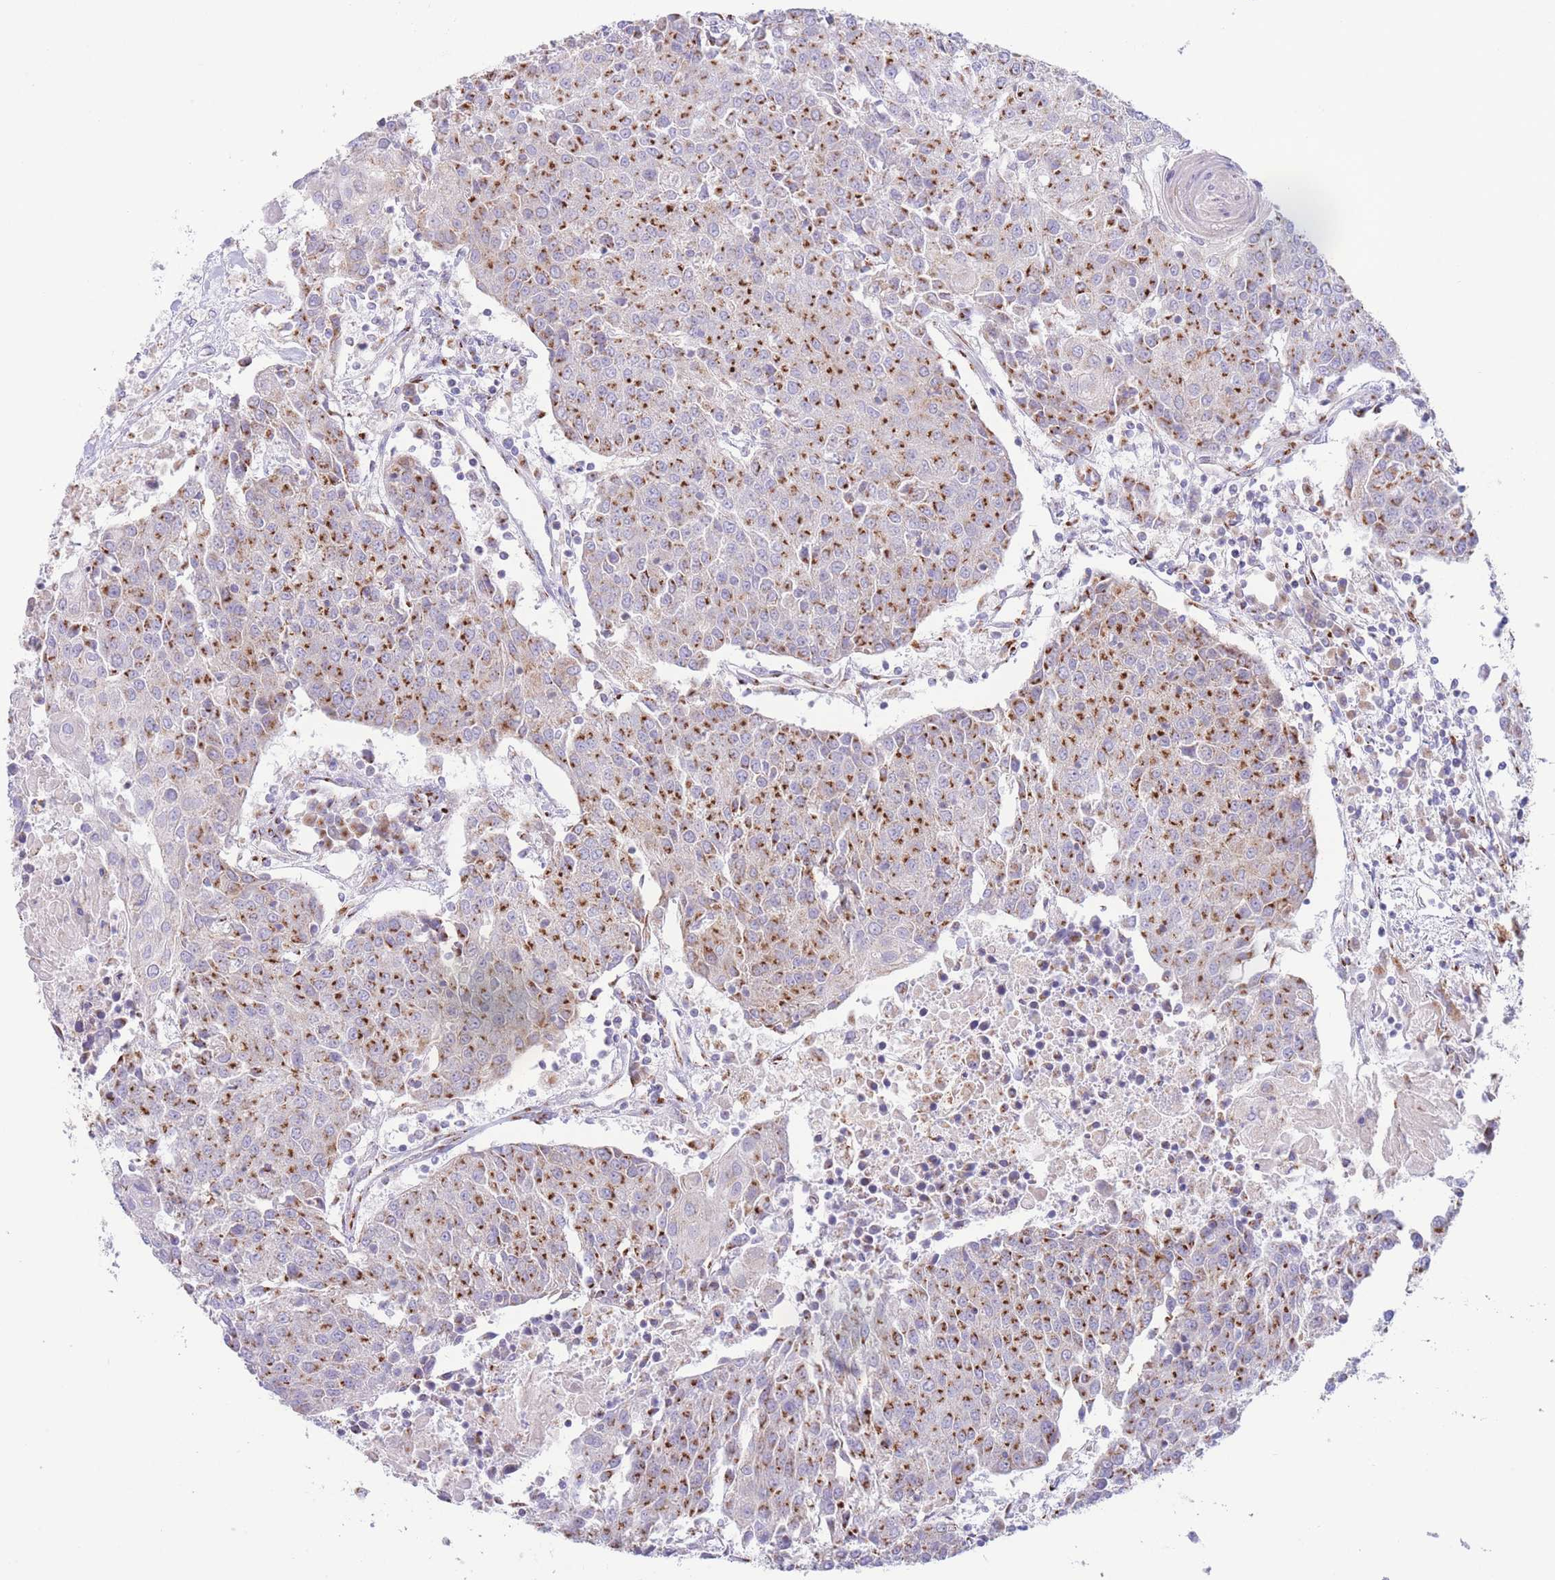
{"staining": {"intensity": "strong", "quantity": ">75%", "location": "cytoplasmic/membranous"}, "tissue": "urothelial cancer", "cell_type": "Tumor cells", "image_type": "cancer", "snomed": [{"axis": "morphology", "description": "Urothelial carcinoma, High grade"}, {"axis": "topography", "description": "Urinary bladder"}], "caption": "A high amount of strong cytoplasmic/membranous staining is appreciated in approximately >75% of tumor cells in urothelial cancer tissue. (IHC, brightfield microscopy, high magnification).", "gene": "MPND", "patient": {"sex": "female", "age": 85}}